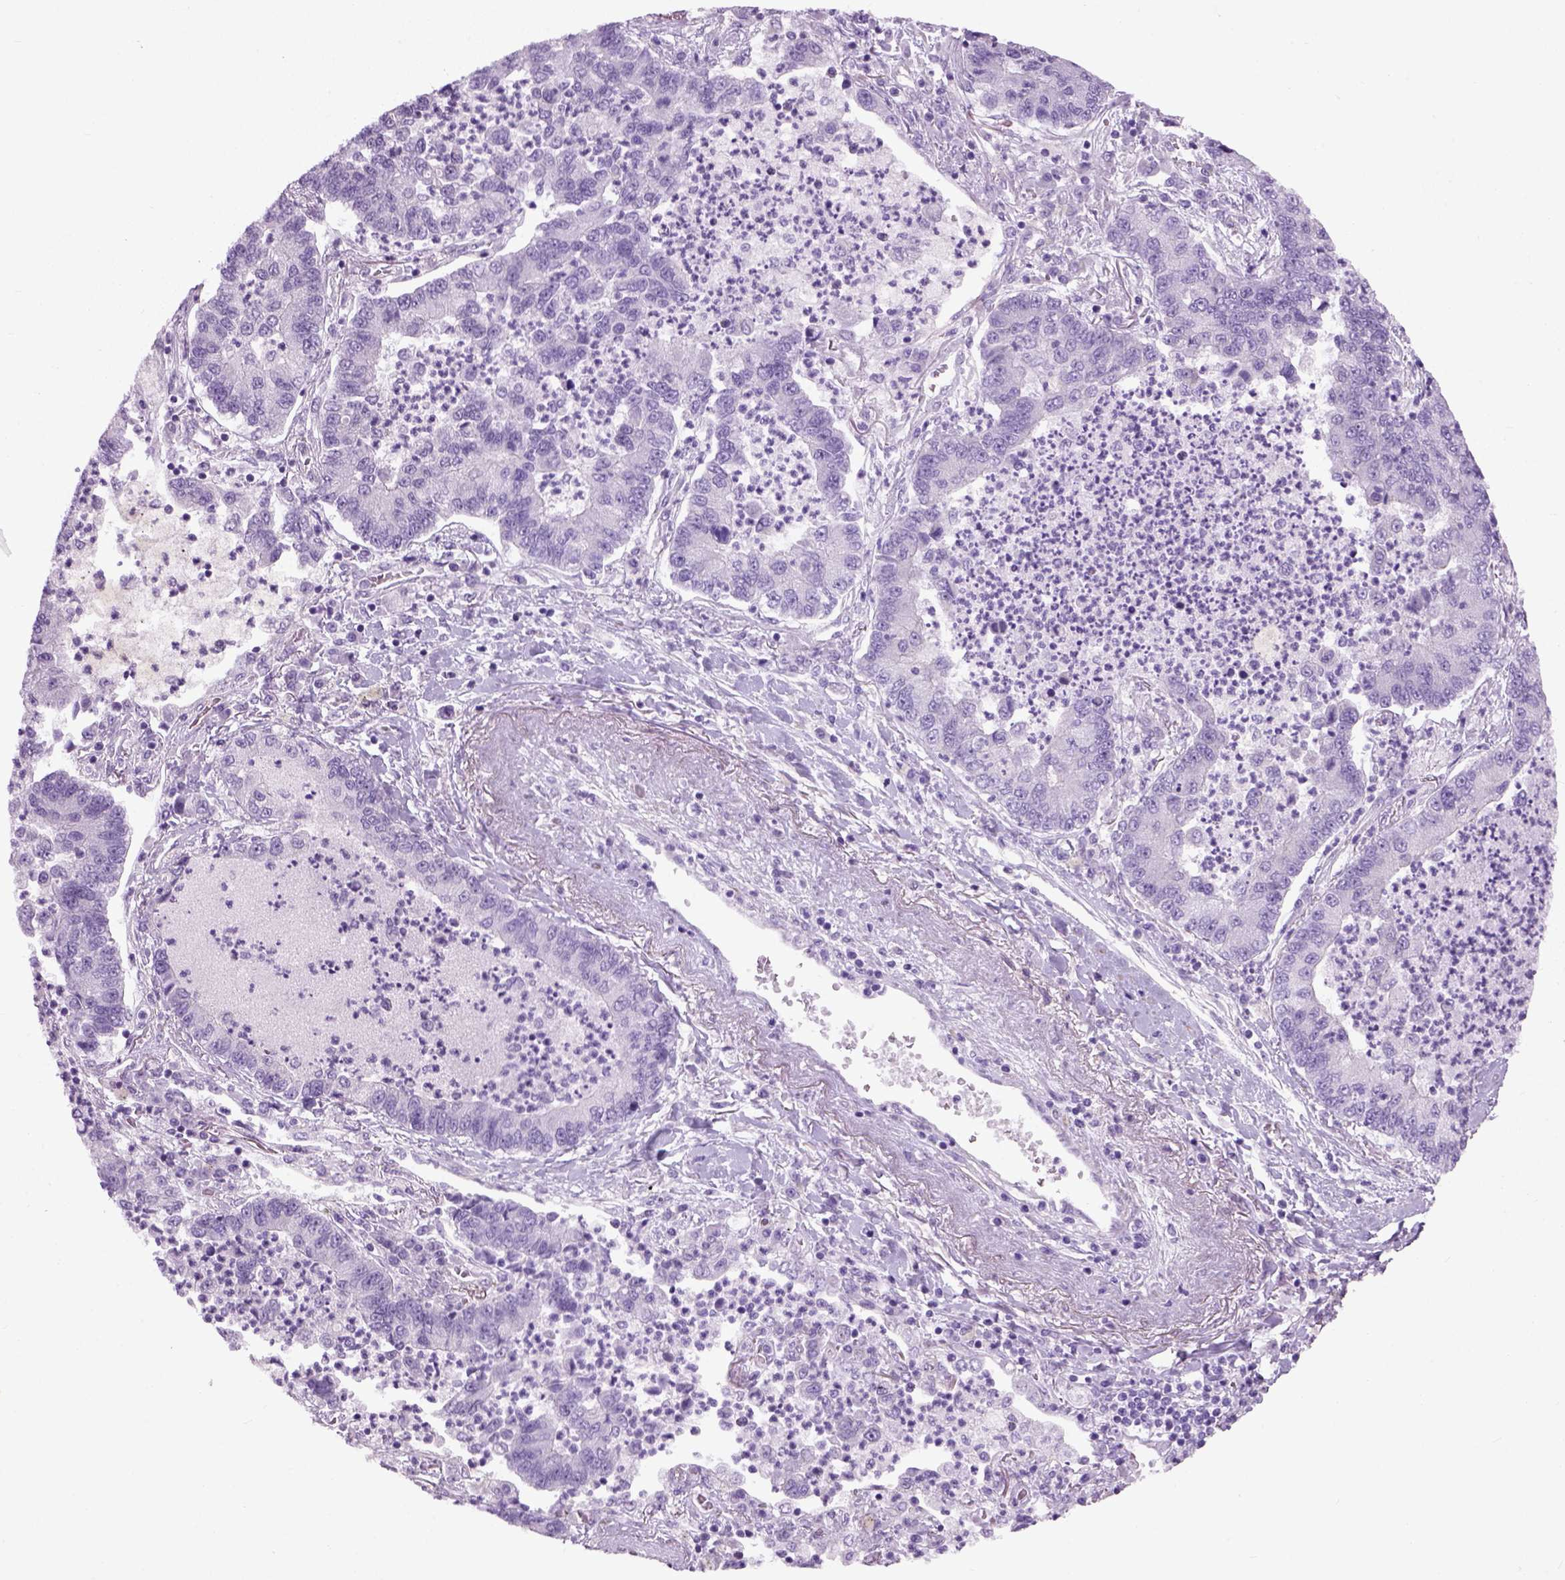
{"staining": {"intensity": "negative", "quantity": "none", "location": "none"}, "tissue": "lung cancer", "cell_type": "Tumor cells", "image_type": "cancer", "snomed": [{"axis": "morphology", "description": "Adenocarcinoma, NOS"}, {"axis": "topography", "description": "Lung"}], "caption": "There is no significant staining in tumor cells of lung cancer.", "gene": "FAM161A", "patient": {"sex": "female", "age": 57}}